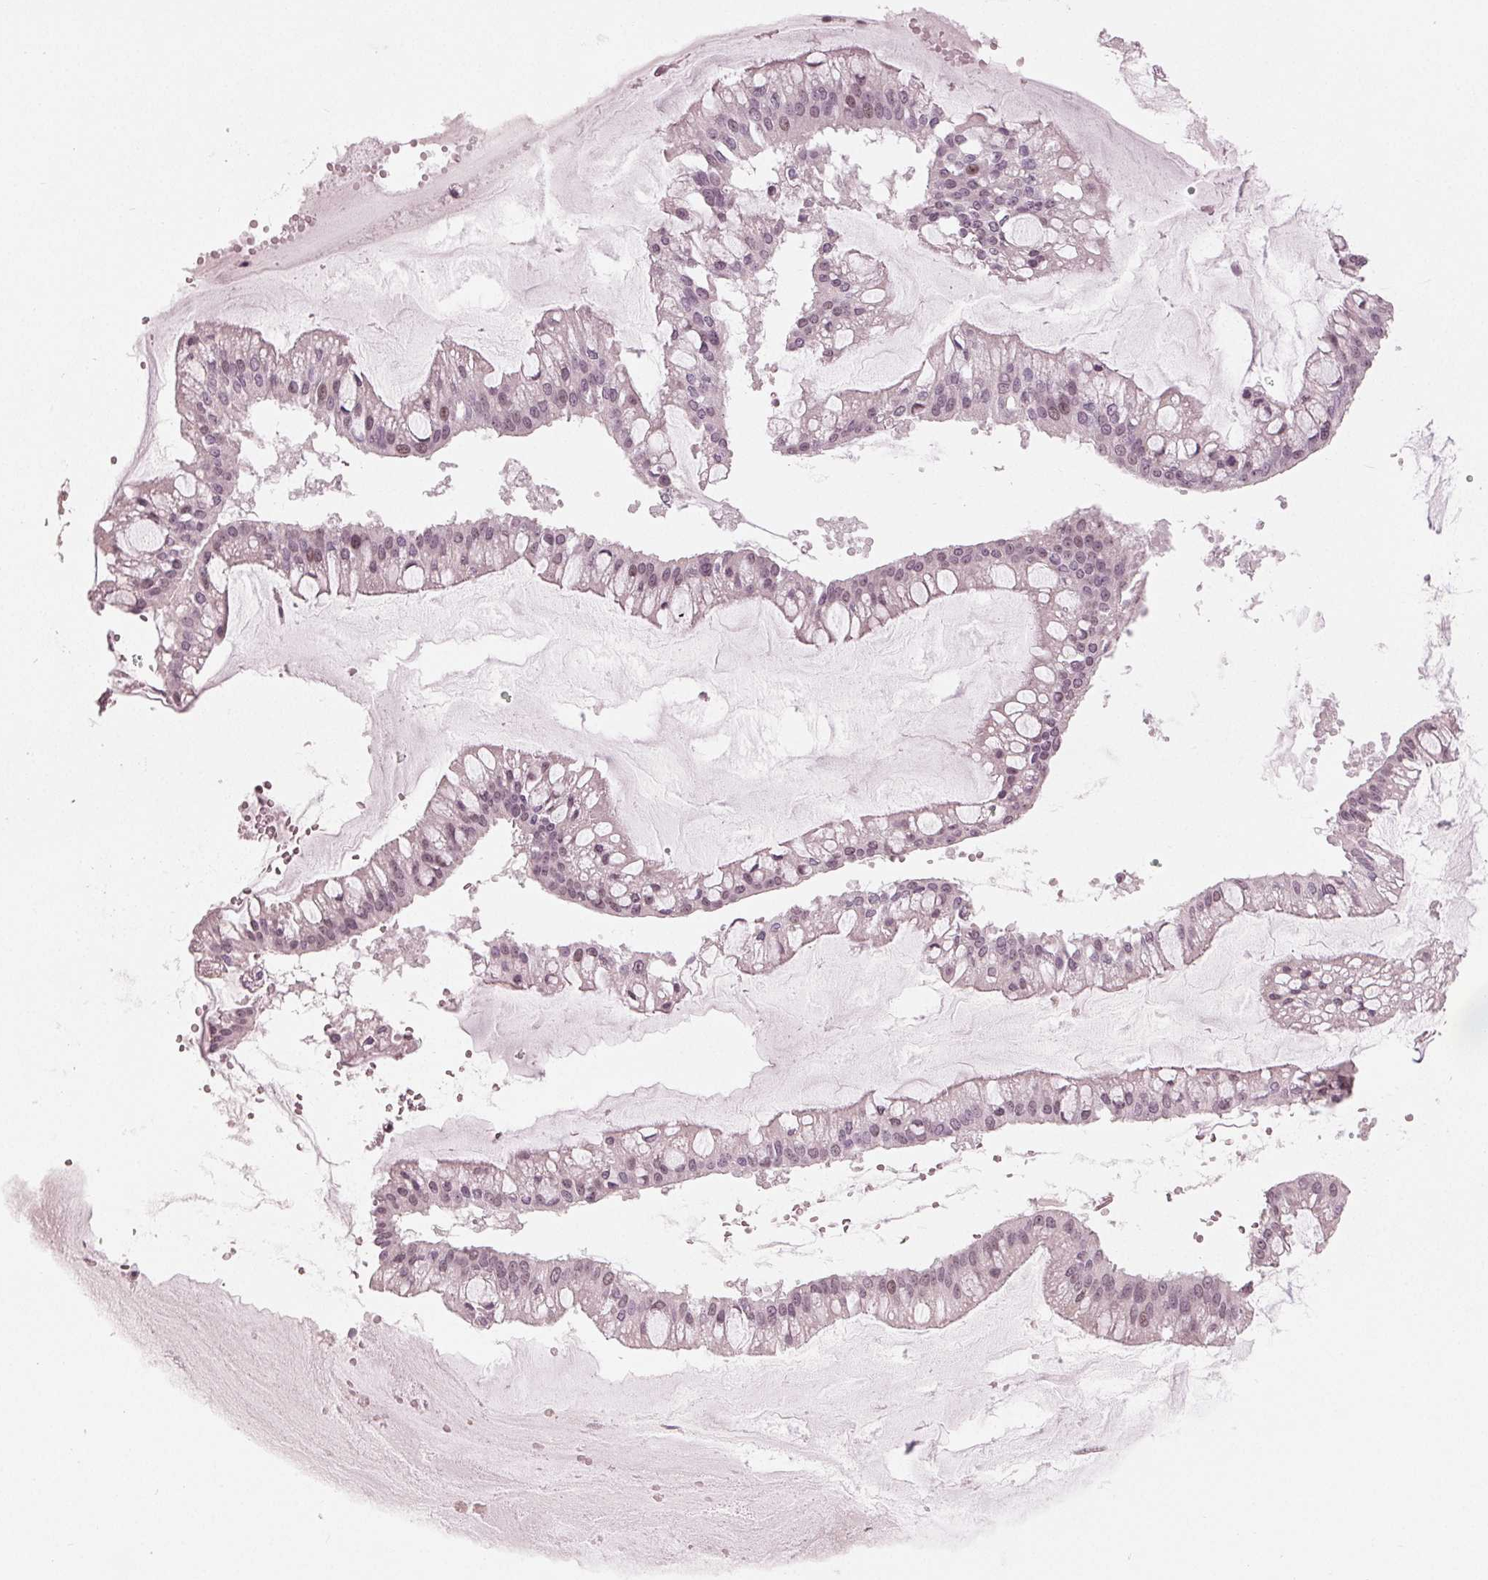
{"staining": {"intensity": "weak", "quantity": "<25%", "location": "nuclear"}, "tissue": "ovarian cancer", "cell_type": "Tumor cells", "image_type": "cancer", "snomed": [{"axis": "morphology", "description": "Cystadenocarcinoma, mucinous, NOS"}, {"axis": "topography", "description": "Ovary"}], "caption": "Tumor cells are negative for brown protein staining in ovarian mucinous cystadenocarcinoma.", "gene": "ADPRHL1", "patient": {"sex": "female", "age": 73}}